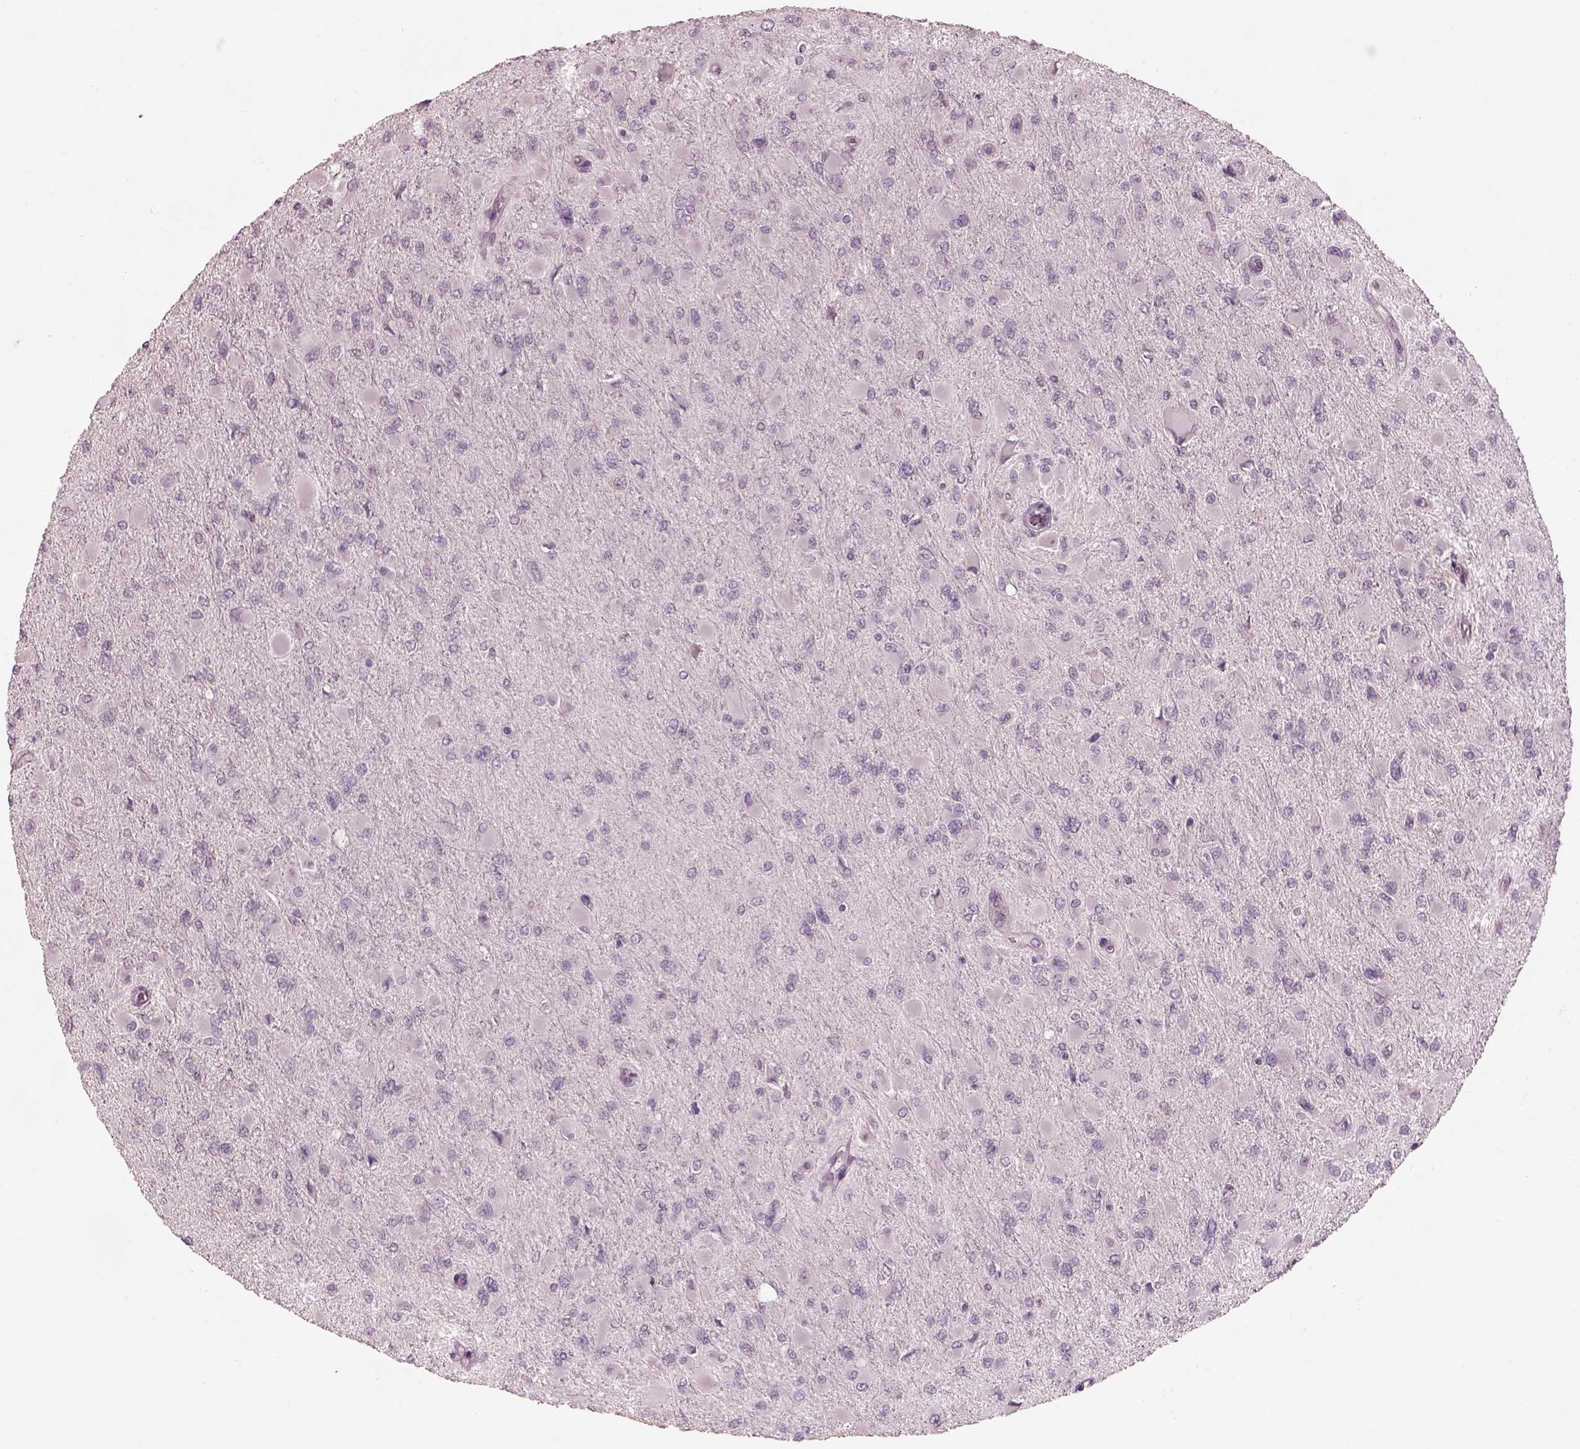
{"staining": {"intensity": "negative", "quantity": "none", "location": "none"}, "tissue": "glioma", "cell_type": "Tumor cells", "image_type": "cancer", "snomed": [{"axis": "morphology", "description": "Glioma, malignant, High grade"}, {"axis": "topography", "description": "Cerebral cortex"}], "caption": "This photomicrograph is of glioma stained with IHC to label a protein in brown with the nuclei are counter-stained blue. There is no expression in tumor cells.", "gene": "PRKACG", "patient": {"sex": "female", "age": 36}}